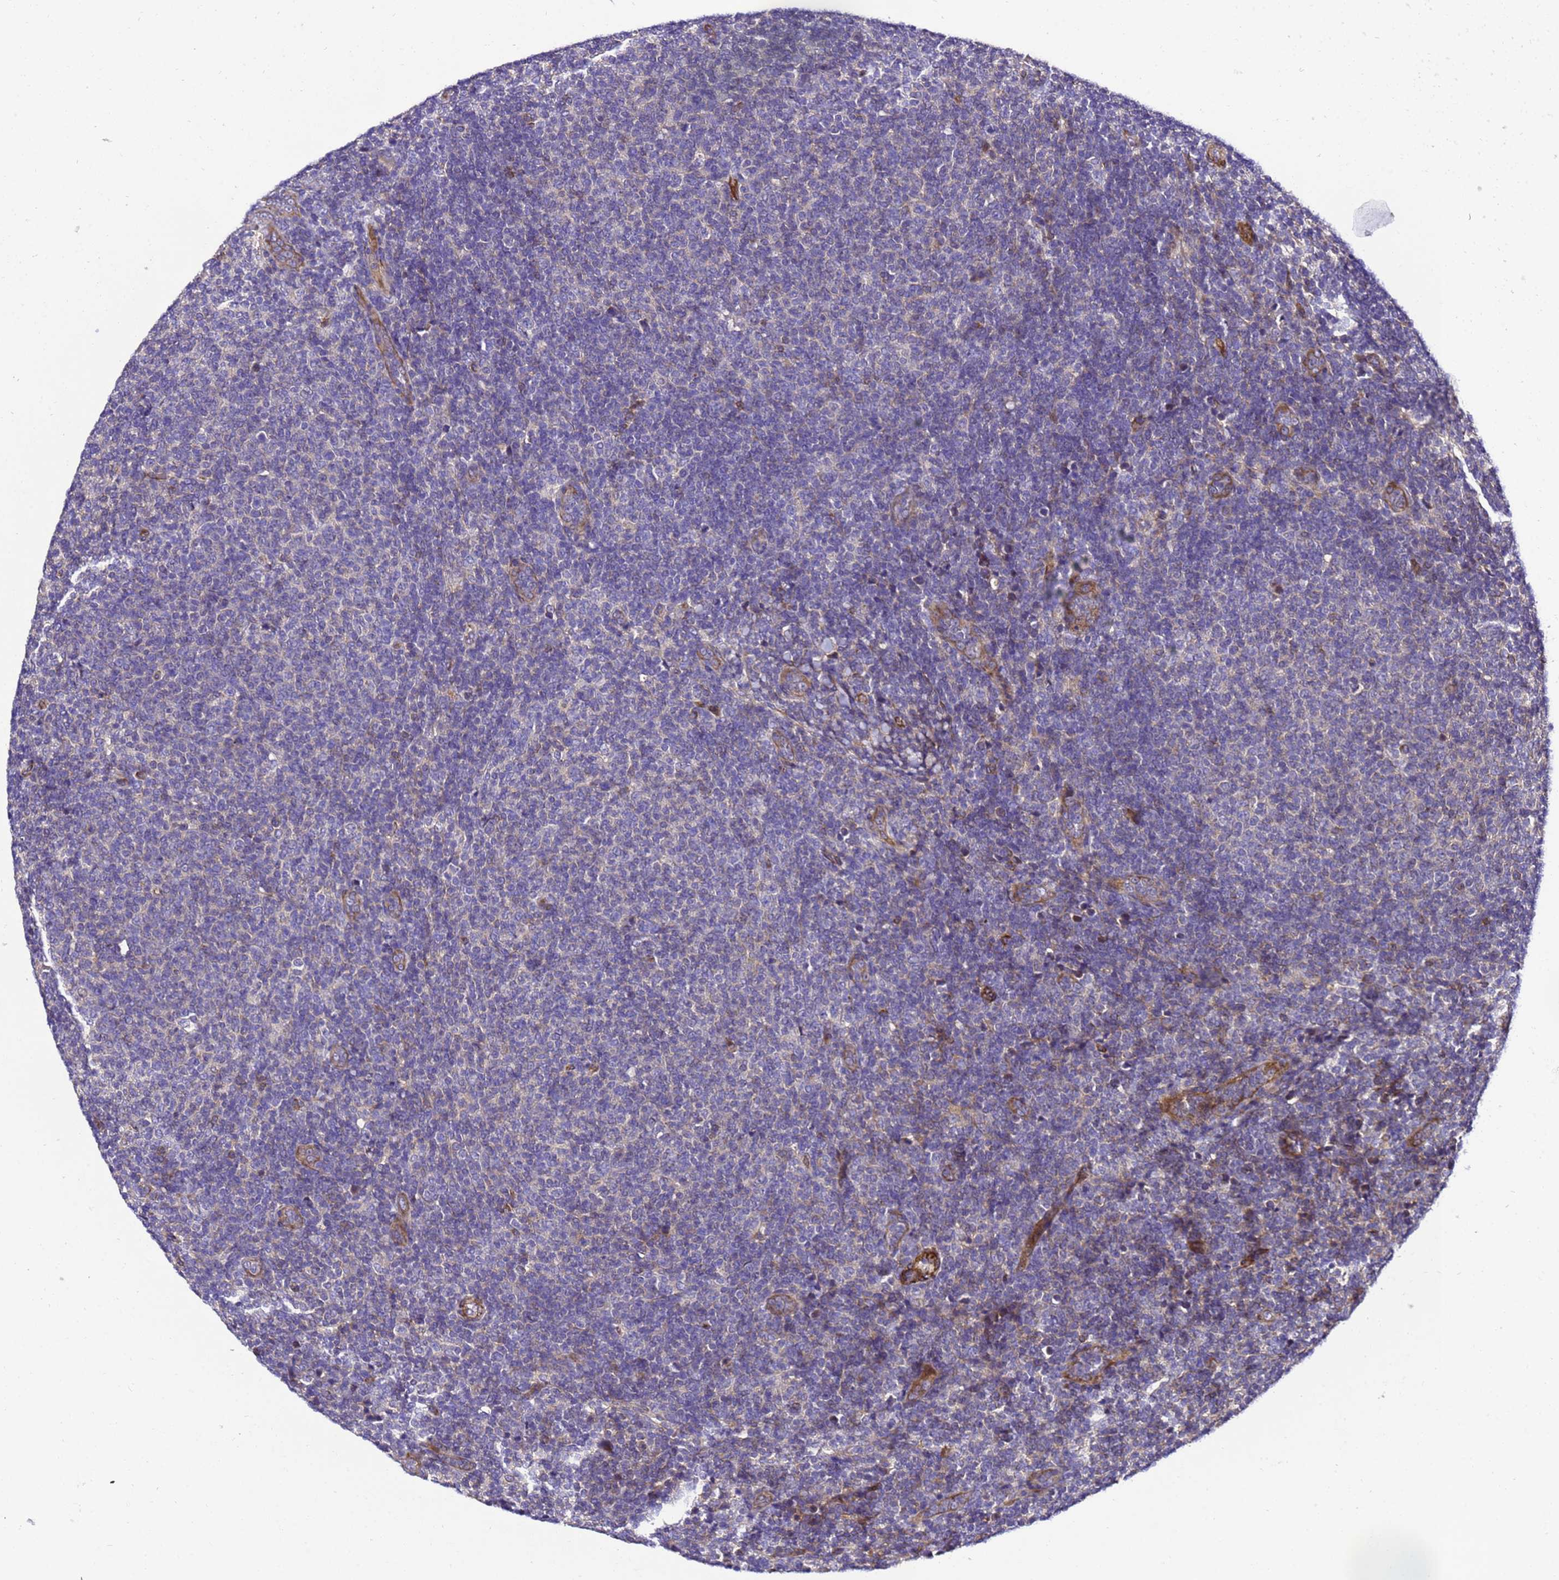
{"staining": {"intensity": "negative", "quantity": "none", "location": "none"}, "tissue": "lymphoma", "cell_type": "Tumor cells", "image_type": "cancer", "snomed": [{"axis": "morphology", "description": "Malignant lymphoma, non-Hodgkin's type, Low grade"}, {"axis": "topography", "description": "Lymph node"}], "caption": "Immunohistochemistry of low-grade malignant lymphoma, non-Hodgkin's type exhibits no positivity in tumor cells.", "gene": "ZNF417", "patient": {"sex": "male", "age": 66}}